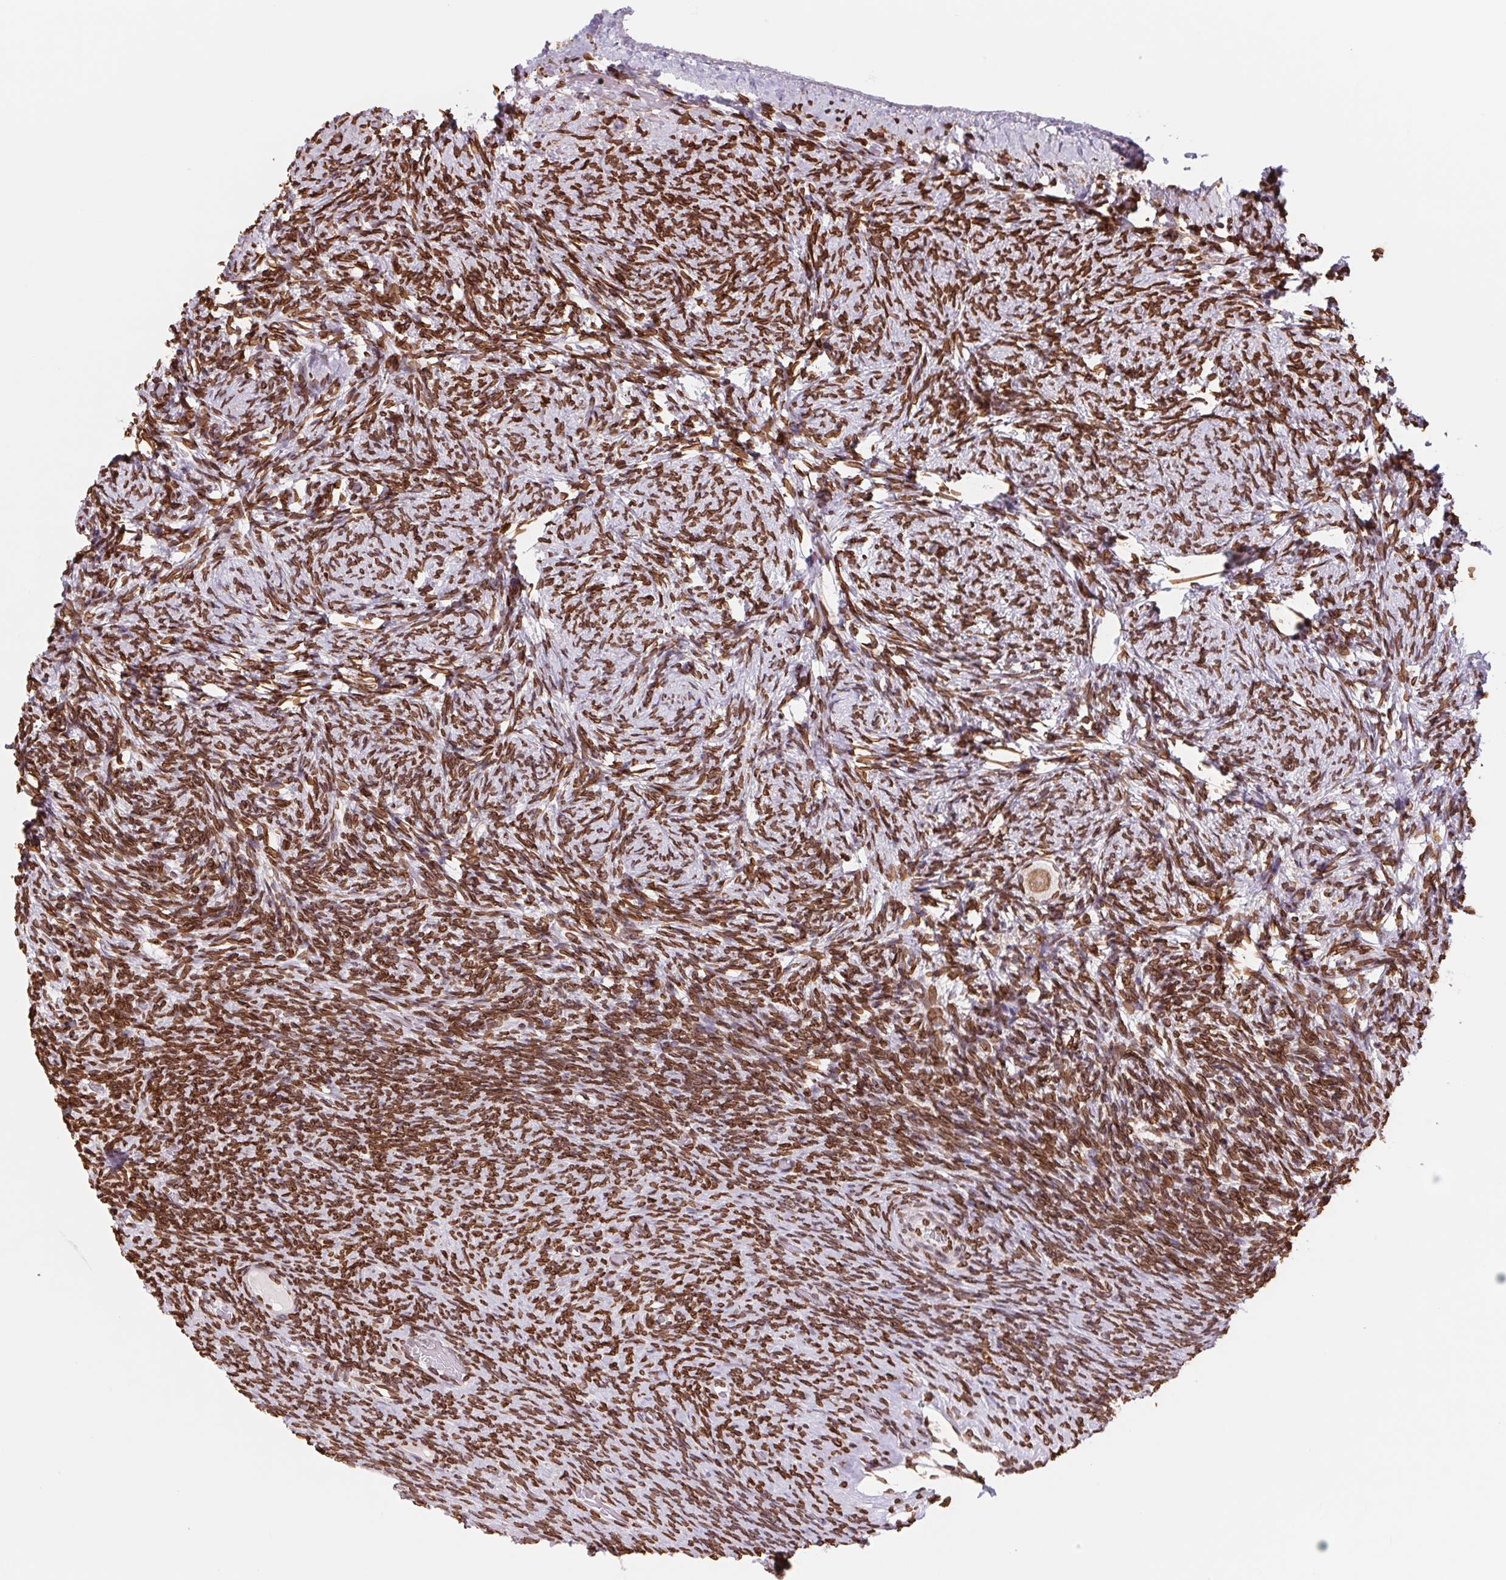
{"staining": {"intensity": "moderate", "quantity": ">75%", "location": "cytoplasmic/membranous,nuclear"}, "tissue": "ovary", "cell_type": "Follicle cells", "image_type": "normal", "snomed": [{"axis": "morphology", "description": "Normal tissue, NOS"}, {"axis": "topography", "description": "Ovary"}], "caption": "An image showing moderate cytoplasmic/membranous,nuclear expression in approximately >75% of follicle cells in benign ovary, as visualized by brown immunohistochemical staining.", "gene": "LMNB2", "patient": {"sex": "female", "age": 34}}